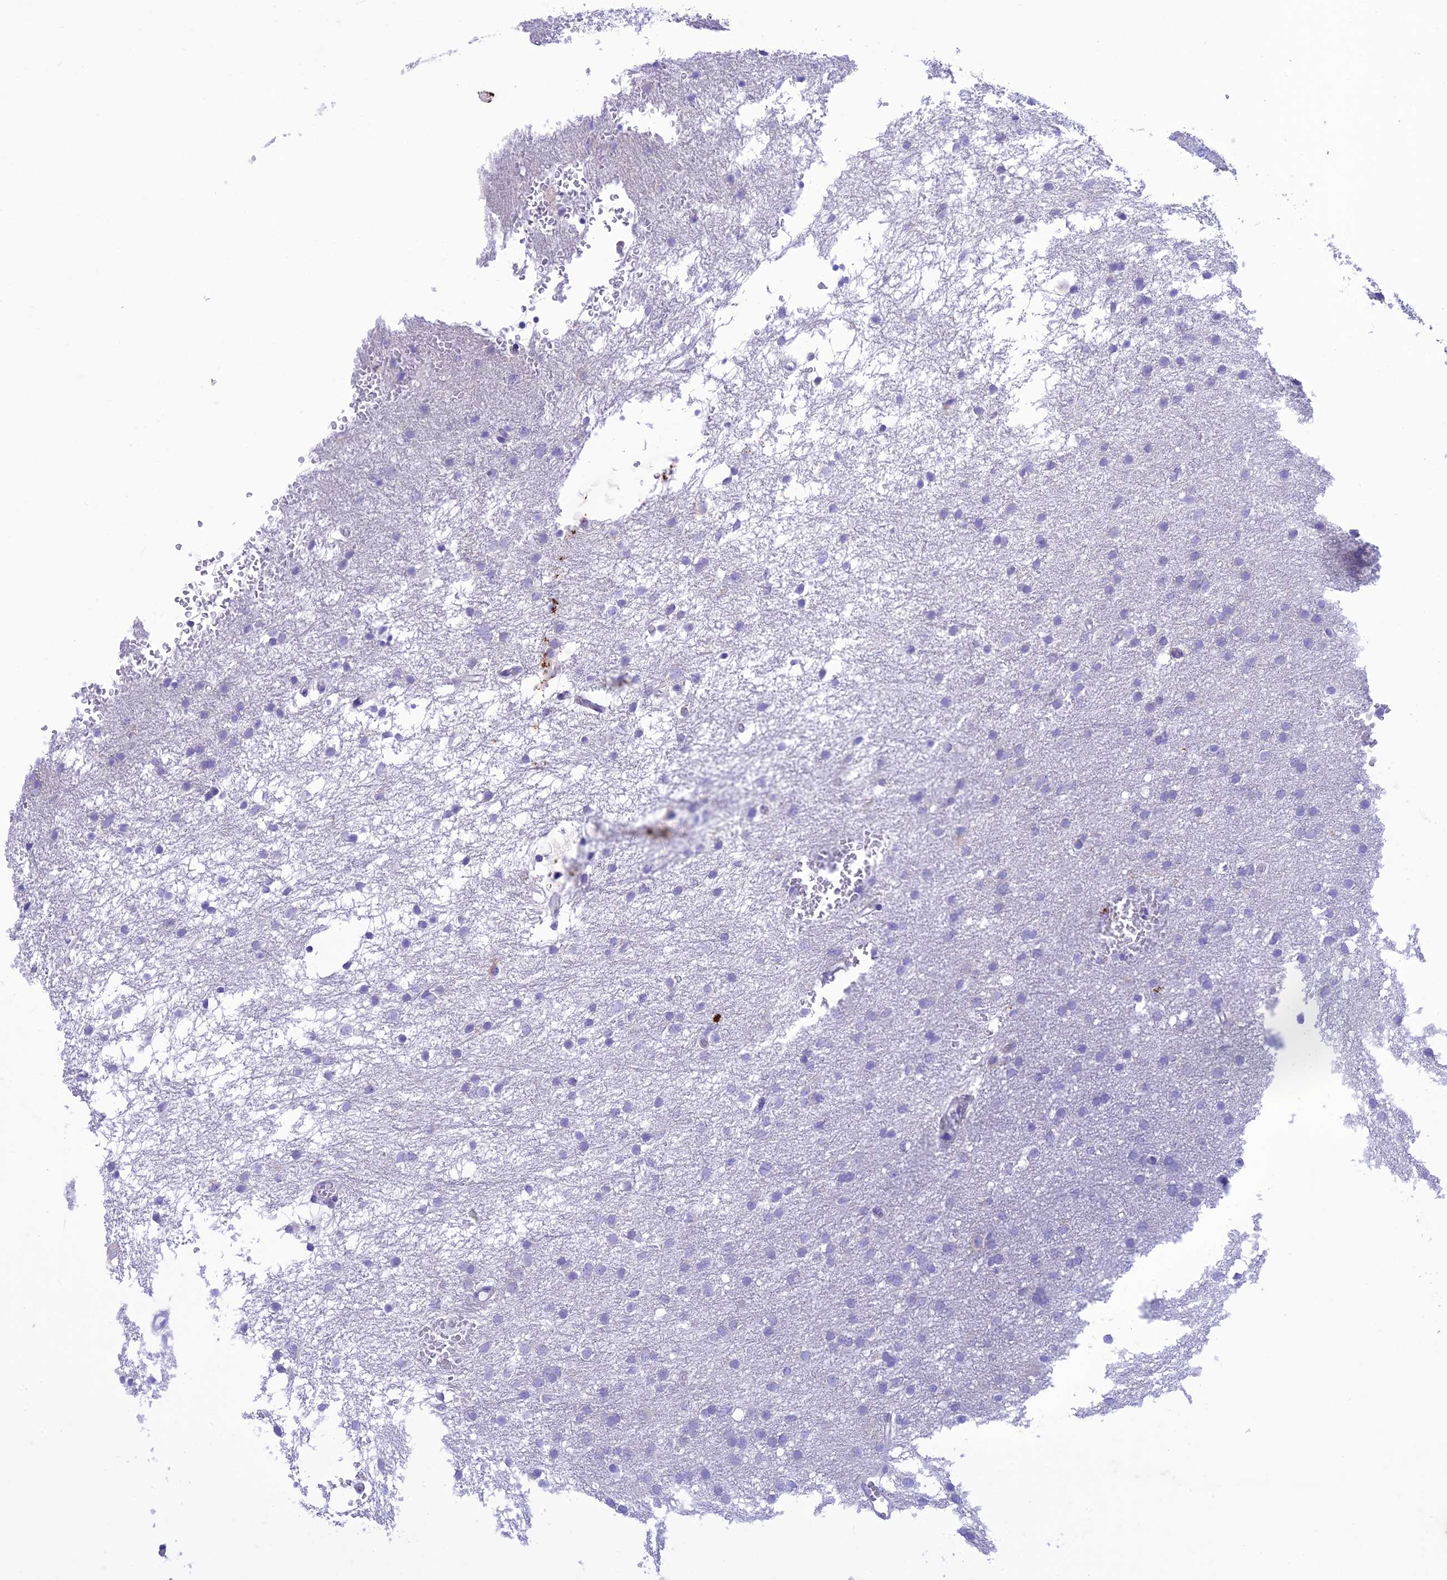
{"staining": {"intensity": "negative", "quantity": "none", "location": "none"}, "tissue": "glioma", "cell_type": "Tumor cells", "image_type": "cancer", "snomed": [{"axis": "morphology", "description": "Glioma, malignant, High grade"}, {"axis": "topography", "description": "Cerebral cortex"}], "caption": "High power microscopy photomicrograph of an immunohistochemistry photomicrograph of high-grade glioma (malignant), revealing no significant positivity in tumor cells.", "gene": "VPS52", "patient": {"sex": "female", "age": 36}}